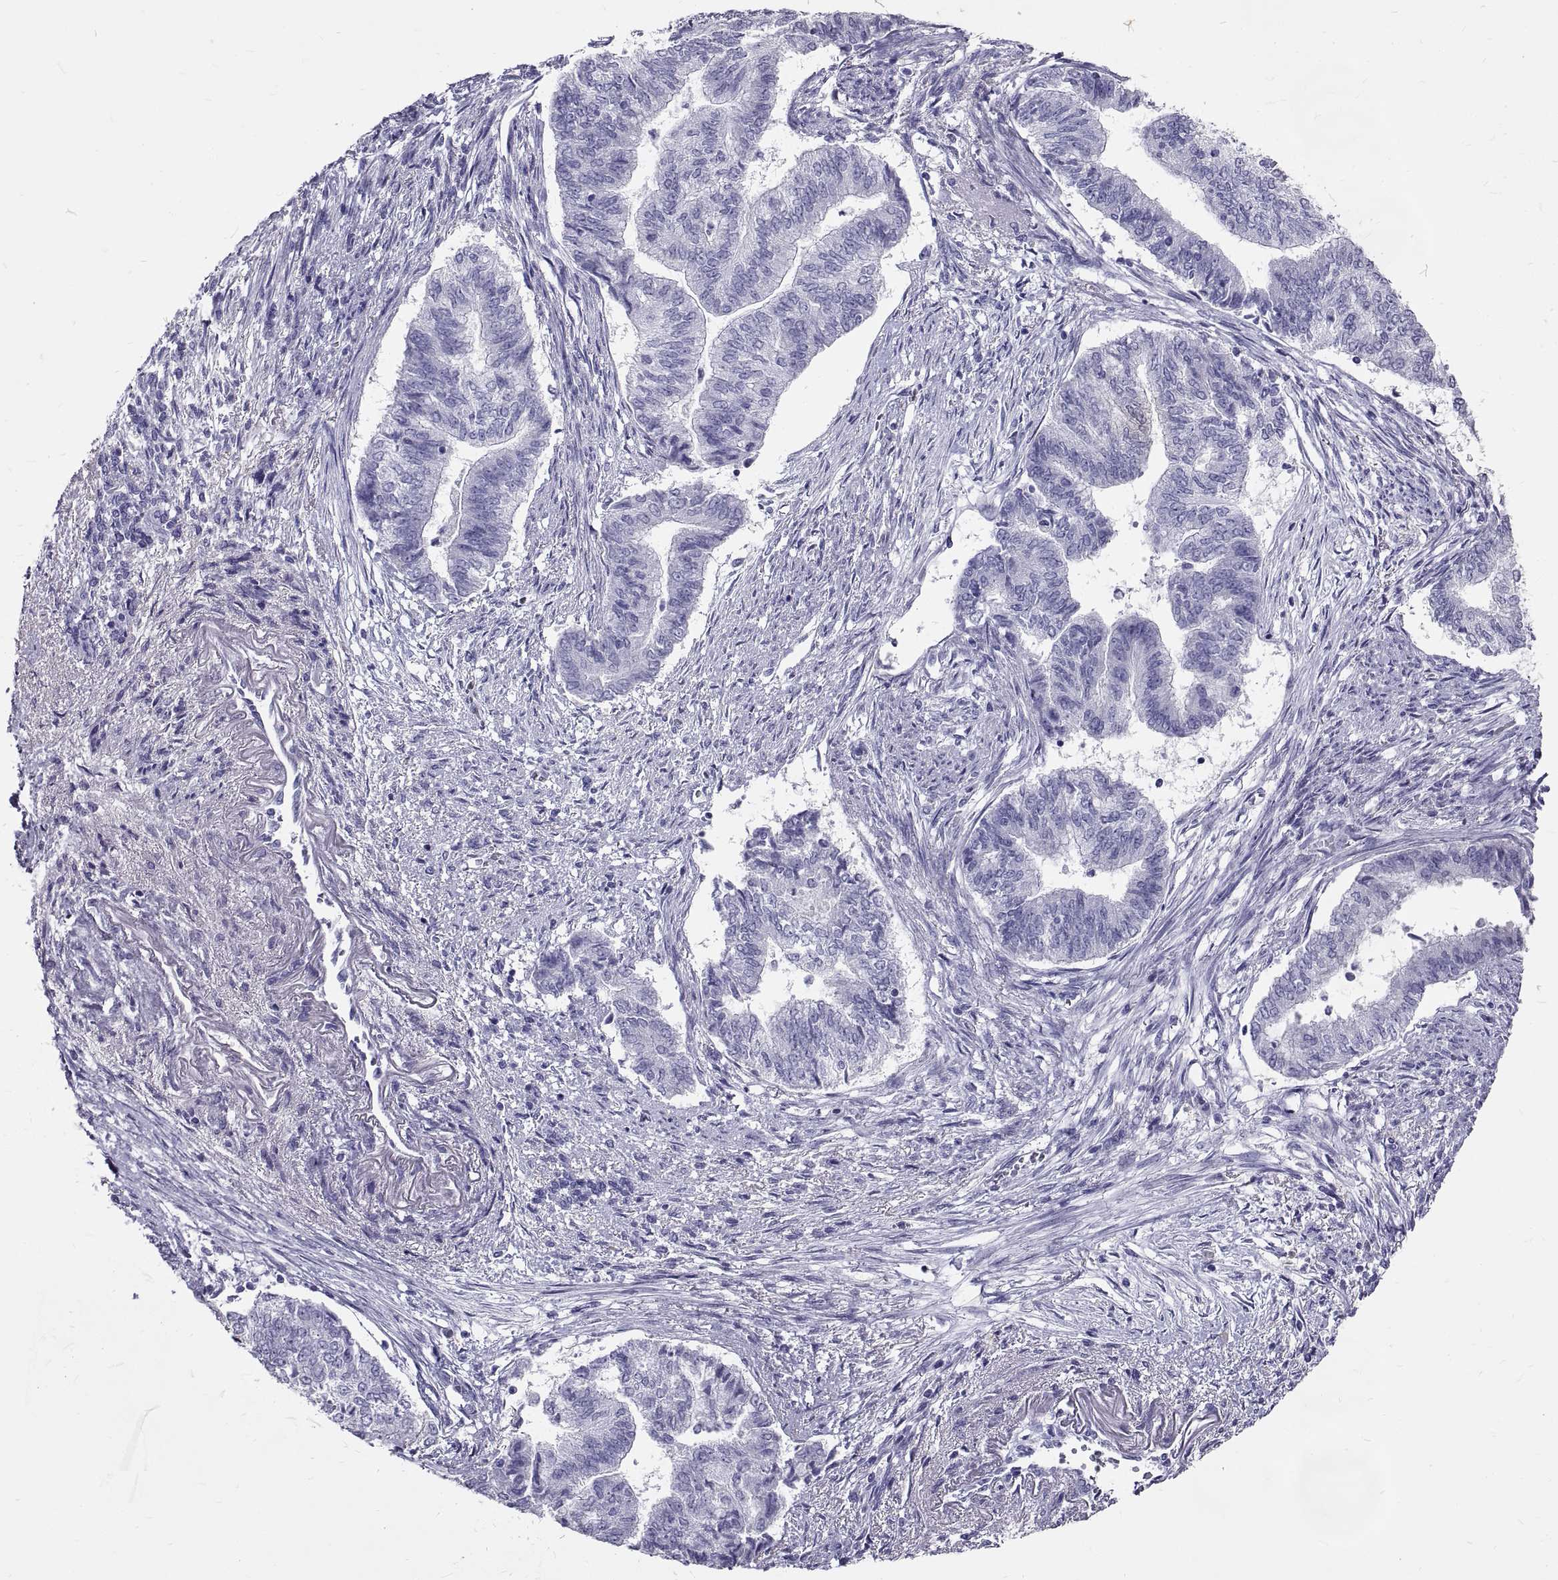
{"staining": {"intensity": "negative", "quantity": "none", "location": "none"}, "tissue": "endometrial cancer", "cell_type": "Tumor cells", "image_type": "cancer", "snomed": [{"axis": "morphology", "description": "Adenocarcinoma, NOS"}, {"axis": "topography", "description": "Endometrium"}], "caption": "The image exhibits no staining of tumor cells in endometrial cancer (adenocarcinoma).", "gene": "GNG12", "patient": {"sex": "female", "age": 65}}